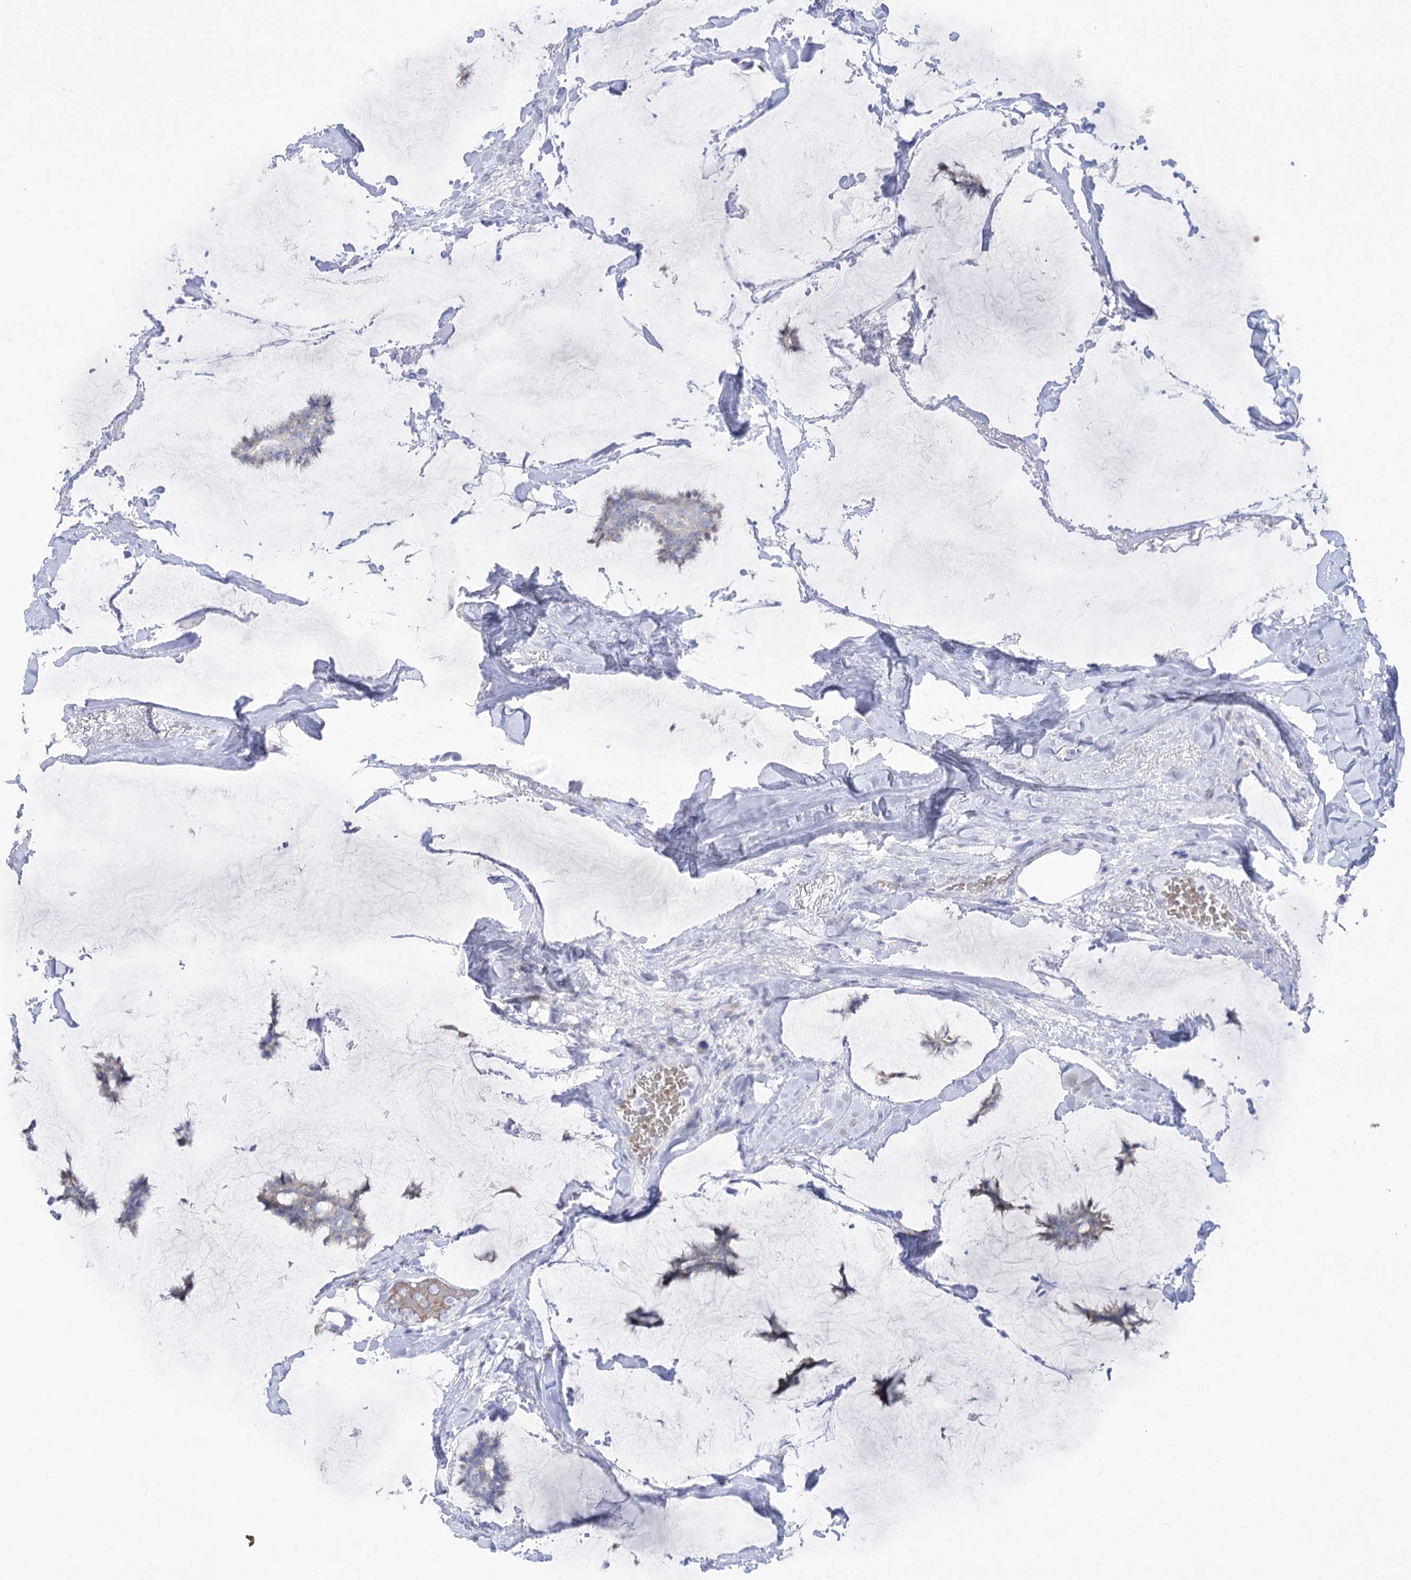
{"staining": {"intensity": "weak", "quantity": "25%-75%", "location": "cytoplasmic/membranous"}, "tissue": "breast cancer", "cell_type": "Tumor cells", "image_type": "cancer", "snomed": [{"axis": "morphology", "description": "Duct carcinoma"}, {"axis": "topography", "description": "Breast"}], "caption": "Immunohistochemistry micrograph of neoplastic tissue: human breast infiltrating ductal carcinoma stained using immunohistochemistry (IHC) demonstrates low levels of weak protein expression localized specifically in the cytoplasmic/membranous of tumor cells, appearing as a cytoplasmic/membranous brown color.", "gene": "SIAE", "patient": {"sex": "female", "age": 93}}